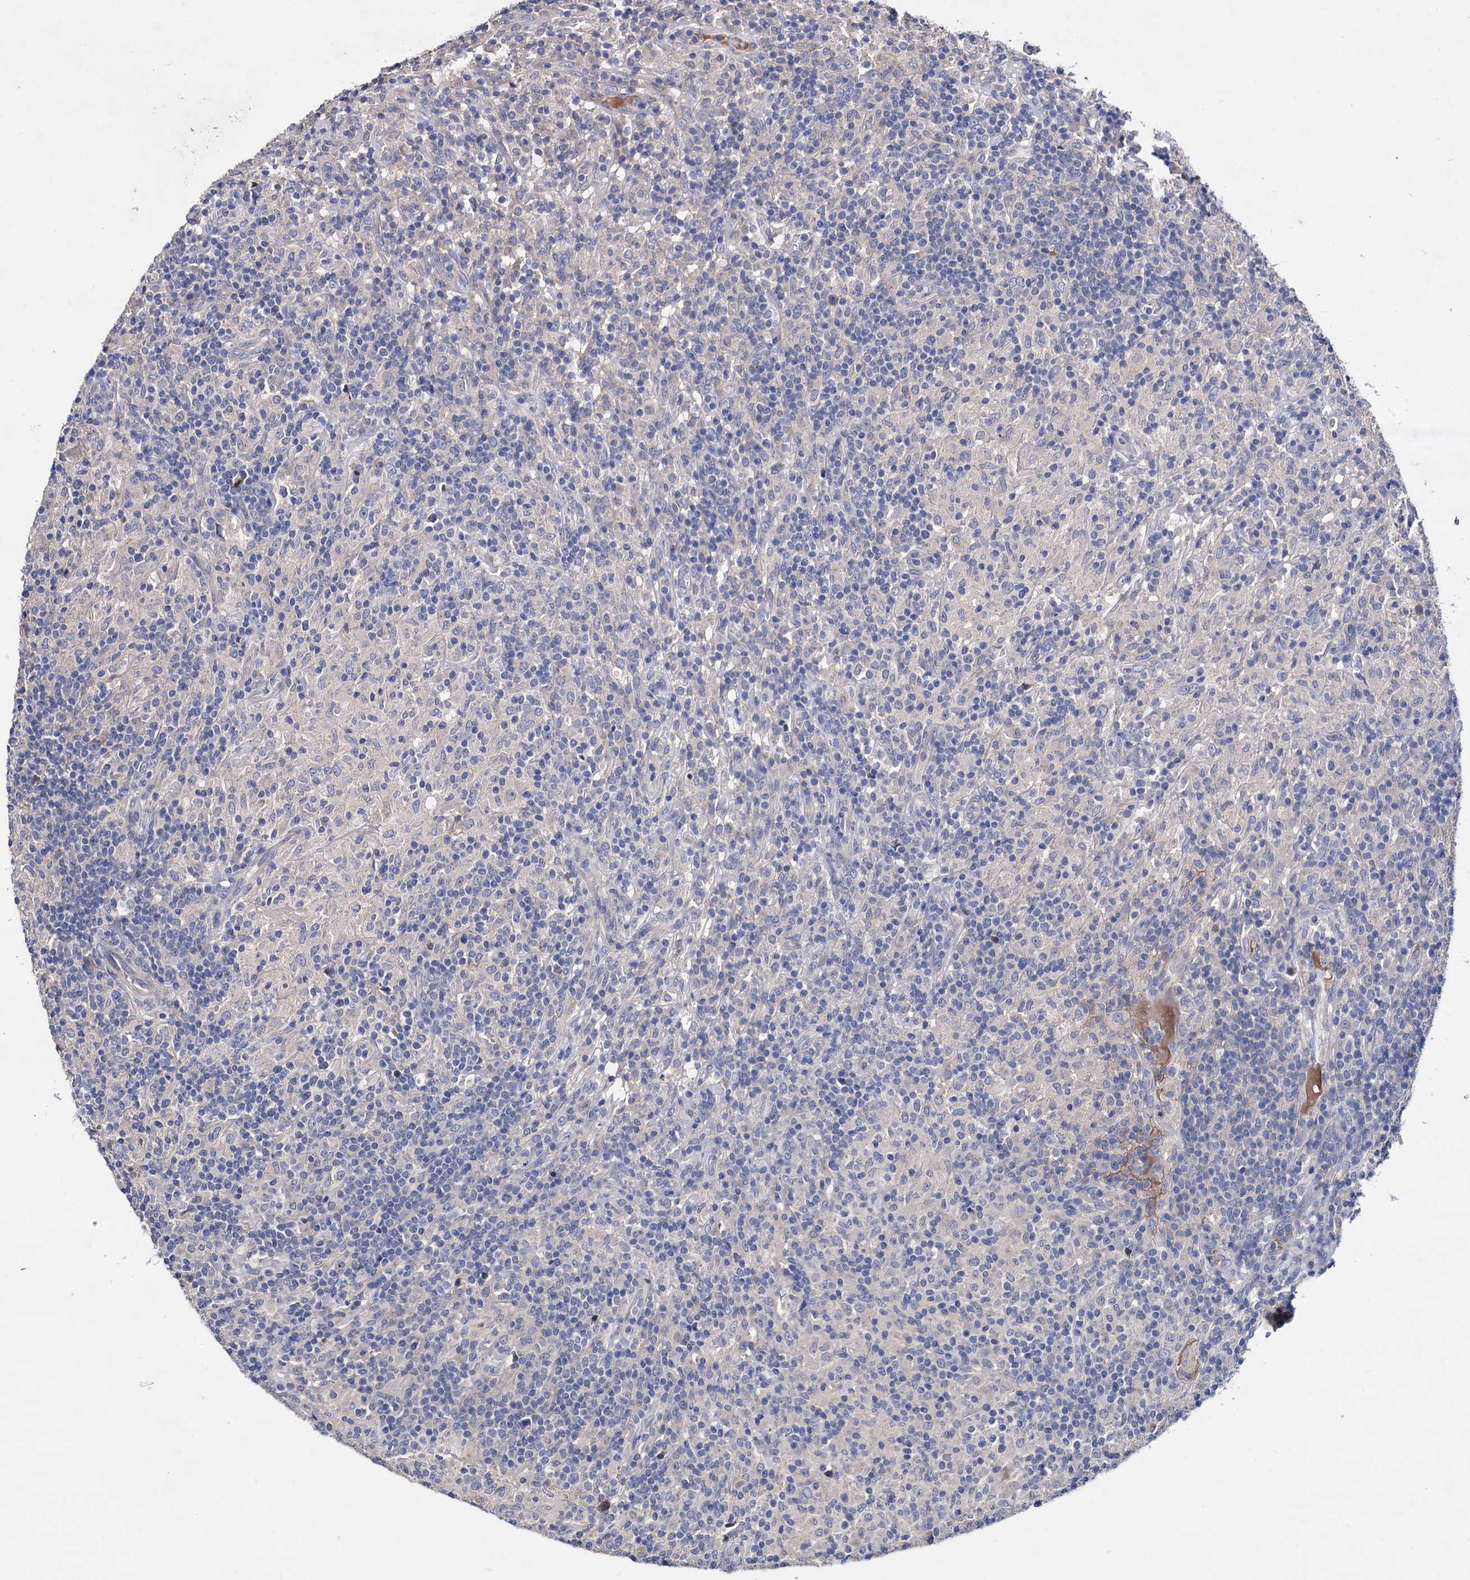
{"staining": {"intensity": "negative", "quantity": "none", "location": "none"}, "tissue": "lymphoma", "cell_type": "Tumor cells", "image_type": "cancer", "snomed": [{"axis": "morphology", "description": "Hodgkin's disease, NOS"}, {"axis": "topography", "description": "Lymph node"}], "caption": "Tumor cells show no significant expression in Hodgkin's disease. (Brightfield microscopy of DAB immunohistochemistry (IHC) at high magnification).", "gene": "NPAS4", "patient": {"sex": "male", "age": 70}}